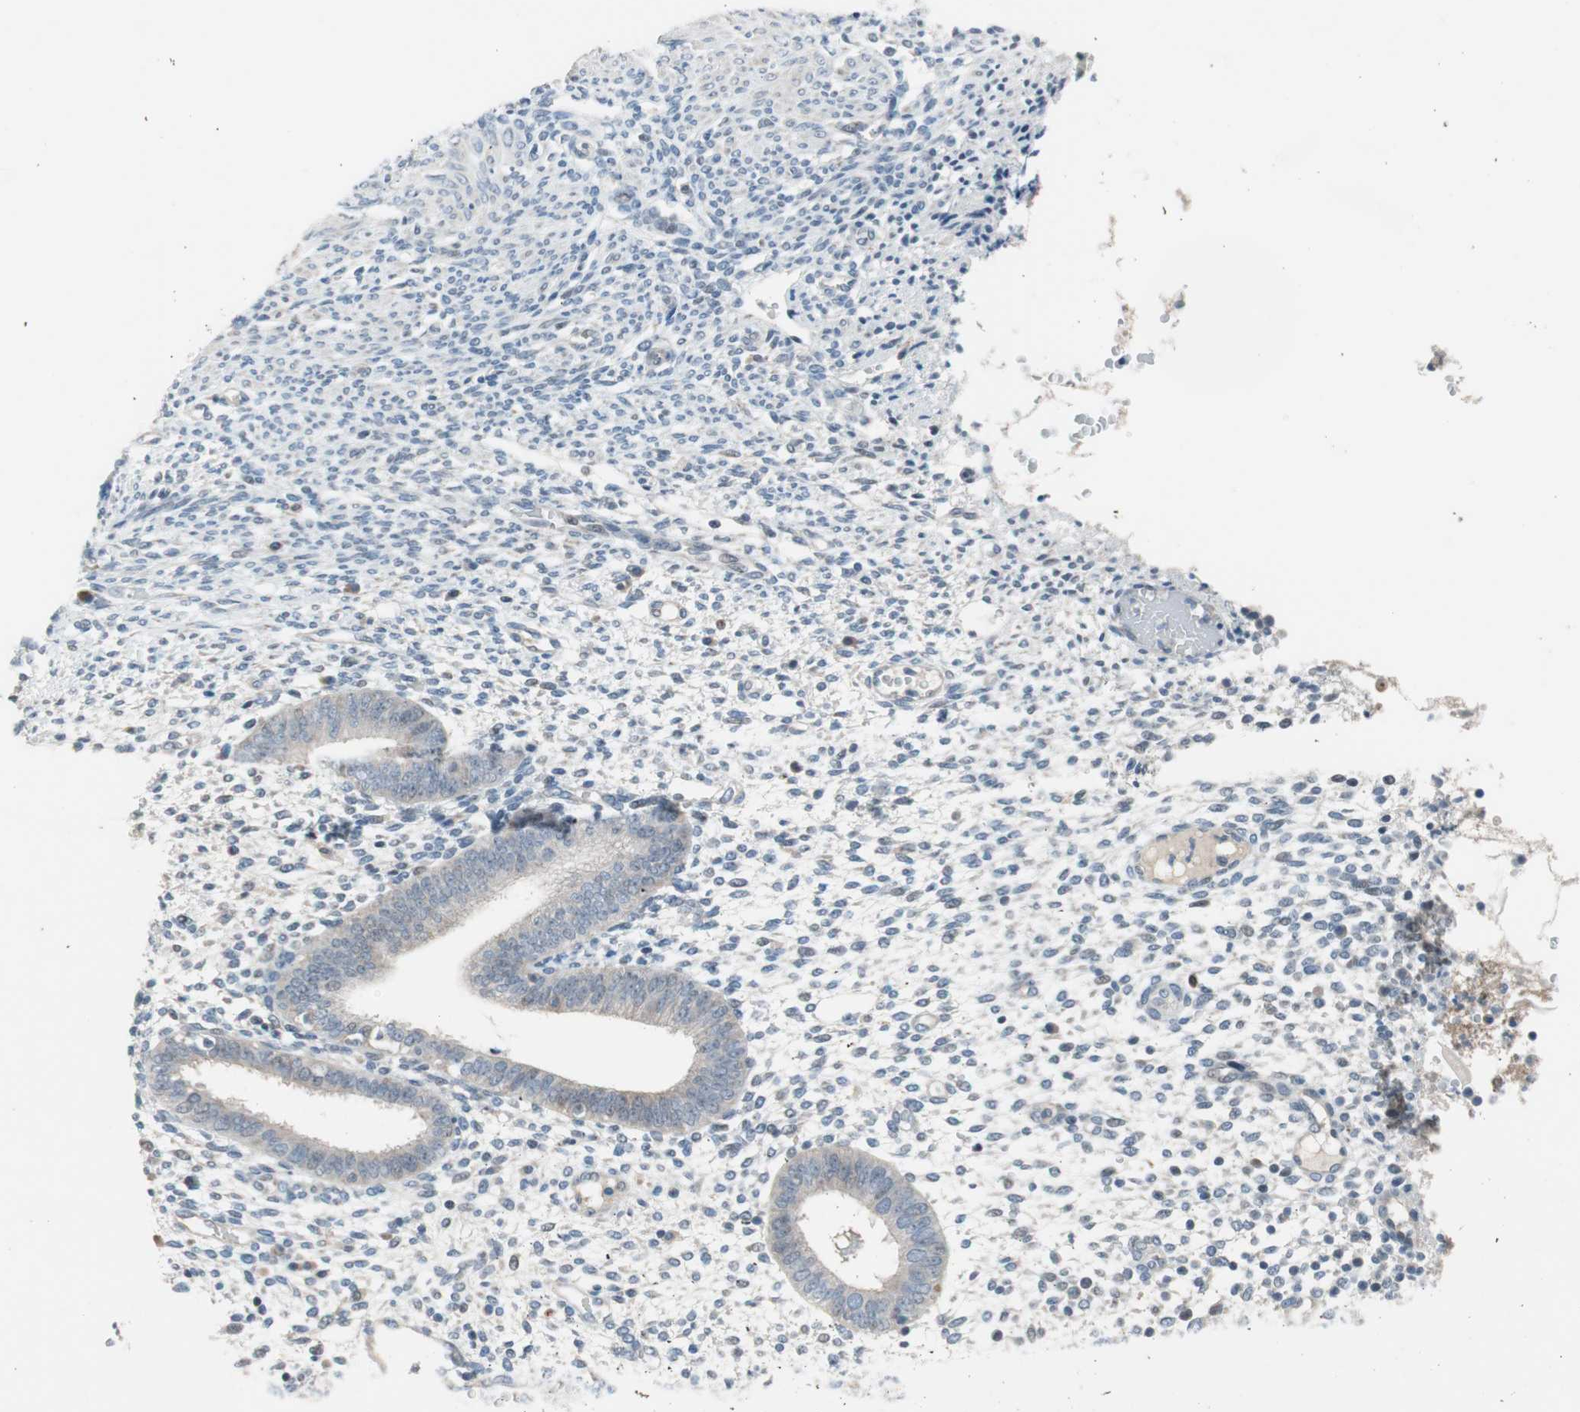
{"staining": {"intensity": "negative", "quantity": "none", "location": "none"}, "tissue": "endometrium", "cell_type": "Cells in endometrial stroma", "image_type": "normal", "snomed": [{"axis": "morphology", "description": "Normal tissue, NOS"}, {"axis": "topography", "description": "Endometrium"}], "caption": "Histopathology image shows no significant protein expression in cells in endometrial stroma of benign endometrium. Brightfield microscopy of IHC stained with DAB (brown) and hematoxylin (blue), captured at high magnification.", "gene": "PDZK1", "patient": {"sex": "female", "age": 35}}